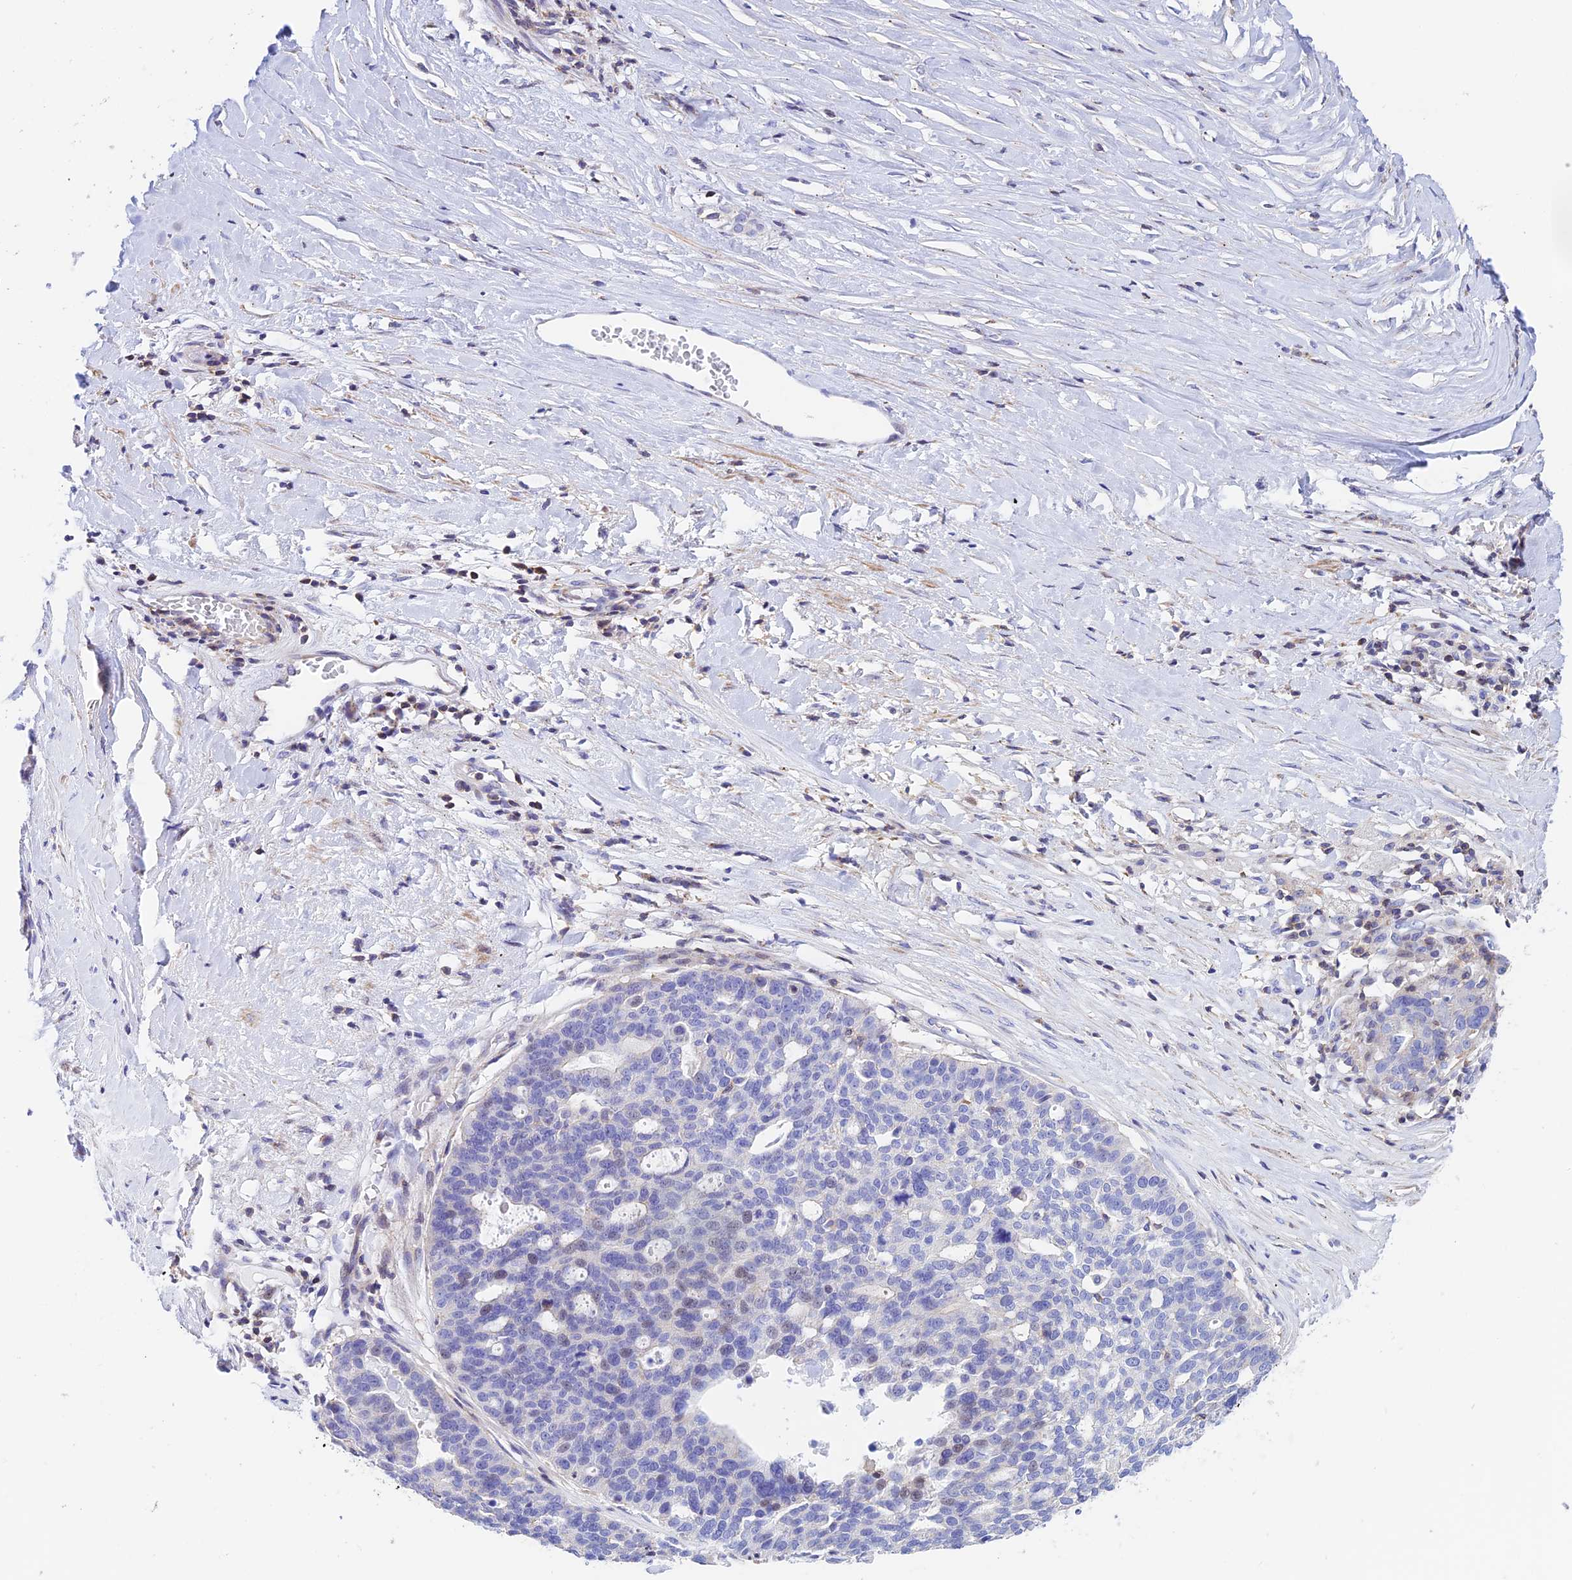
{"staining": {"intensity": "negative", "quantity": "none", "location": "none"}, "tissue": "ovarian cancer", "cell_type": "Tumor cells", "image_type": "cancer", "snomed": [{"axis": "morphology", "description": "Cystadenocarcinoma, serous, NOS"}, {"axis": "topography", "description": "Ovary"}], "caption": "Immunohistochemistry photomicrograph of neoplastic tissue: ovarian serous cystadenocarcinoma stained with DAB demonstrates no significant protein staining in tumor cells. (DAB (3,3'-diaminobenzidine) immunohistochemistry (IHC), high magnification).", "gene": "PRIM1", "patient": {"sex": "female", "age": 59}}